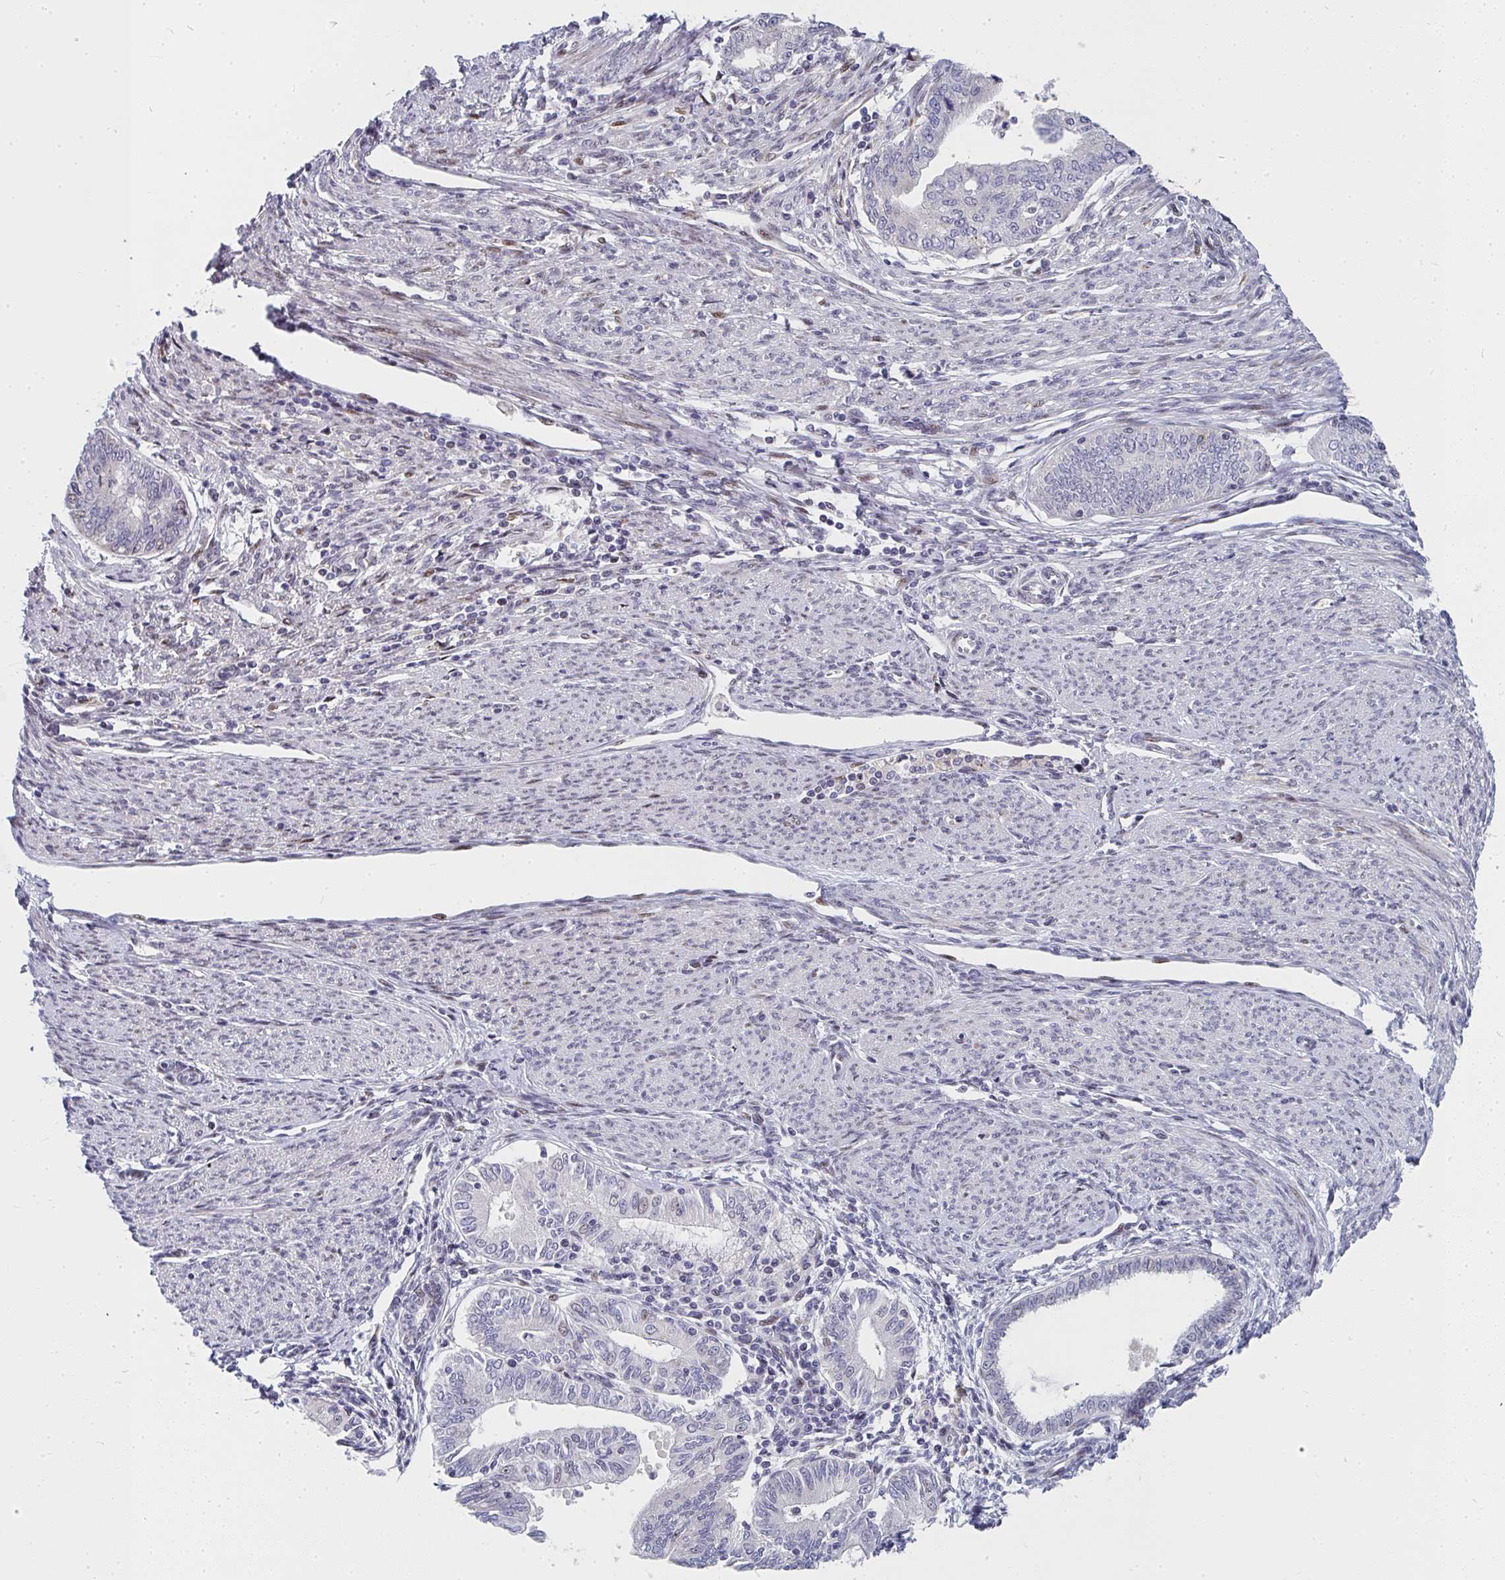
{"staining": {"intensity": "weak", "quantity": "<25%", "location": "nuclear"}, "tissue": "endometrial cancer", "cell_type": "Tumor cells", "image_type": "cancer", "snomed": [{"axis": "morphology", "description": "Adenocarcinoma, NOS"}, {"axis": "topography", "description": "Endometrium"}], "caption": "Immunohistochemistry of endometrial adenocarcinoma reveals no staining in tumor cells.", "gene": "ZIC3", "patient": {"sex": "female", "age": 79}}